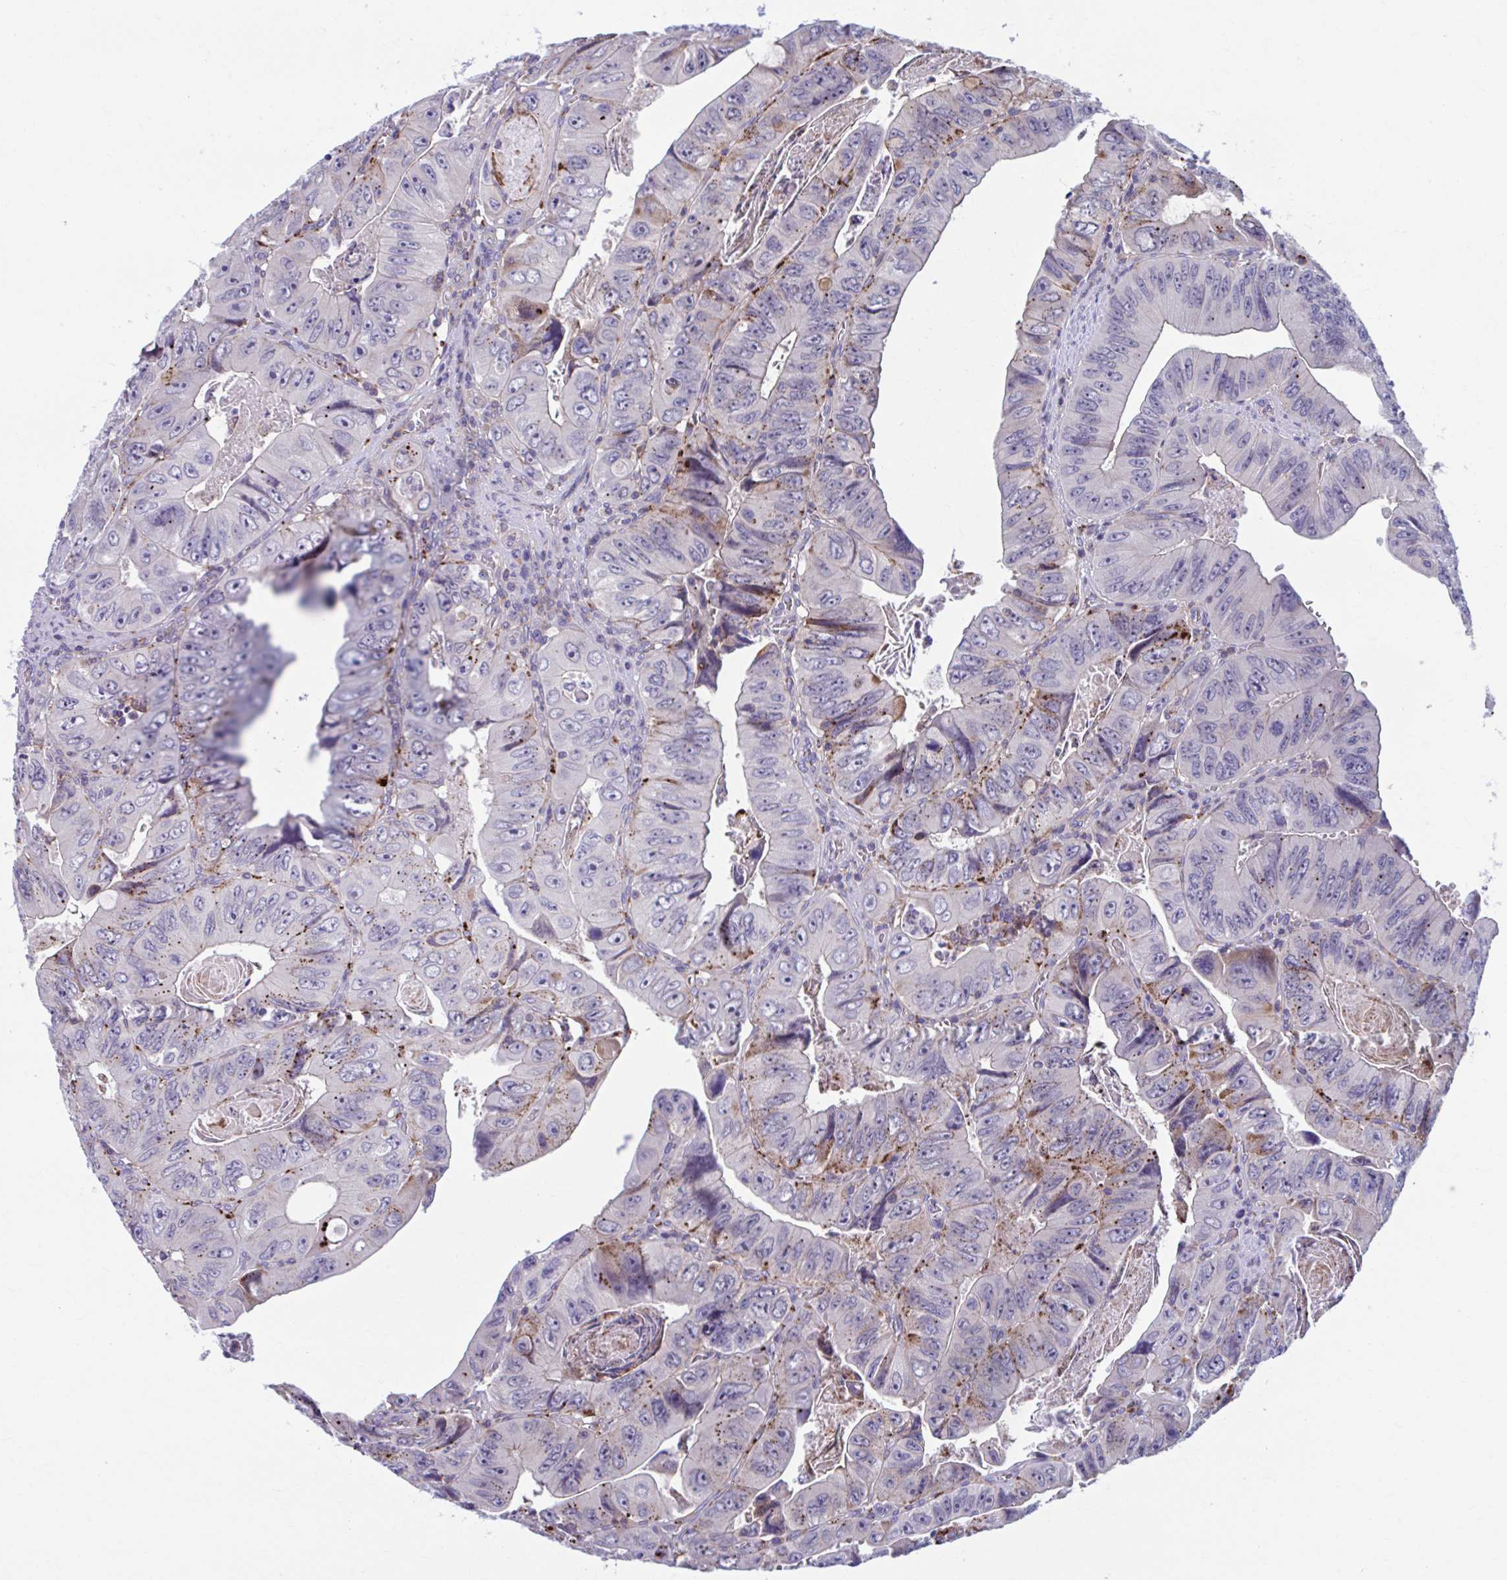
{"staining": {"intensity": "moderate", "quantity": "<25%", "location": "cytoplasmic/membranous"}, "tissue": "colorectal cancer", "cell_type": "Tumor cells", "image_type": "cancer", "snomed": [{"axis": "morphology", "description": "Adenocarcinoma, NOS"}, {"axis": "topography", "description": "Colon"}], "caption": "Adenocarcinoma (colorectal) stained with DAB (3,3'-diaminobenzidine) immunohistochemistry demonstrates low levels of moderate cytoplasmic/membranous staining in approximately <25% of tumor cells.", "gene": "ADAT3", "patient": {"sex": "female", "age": 84}}